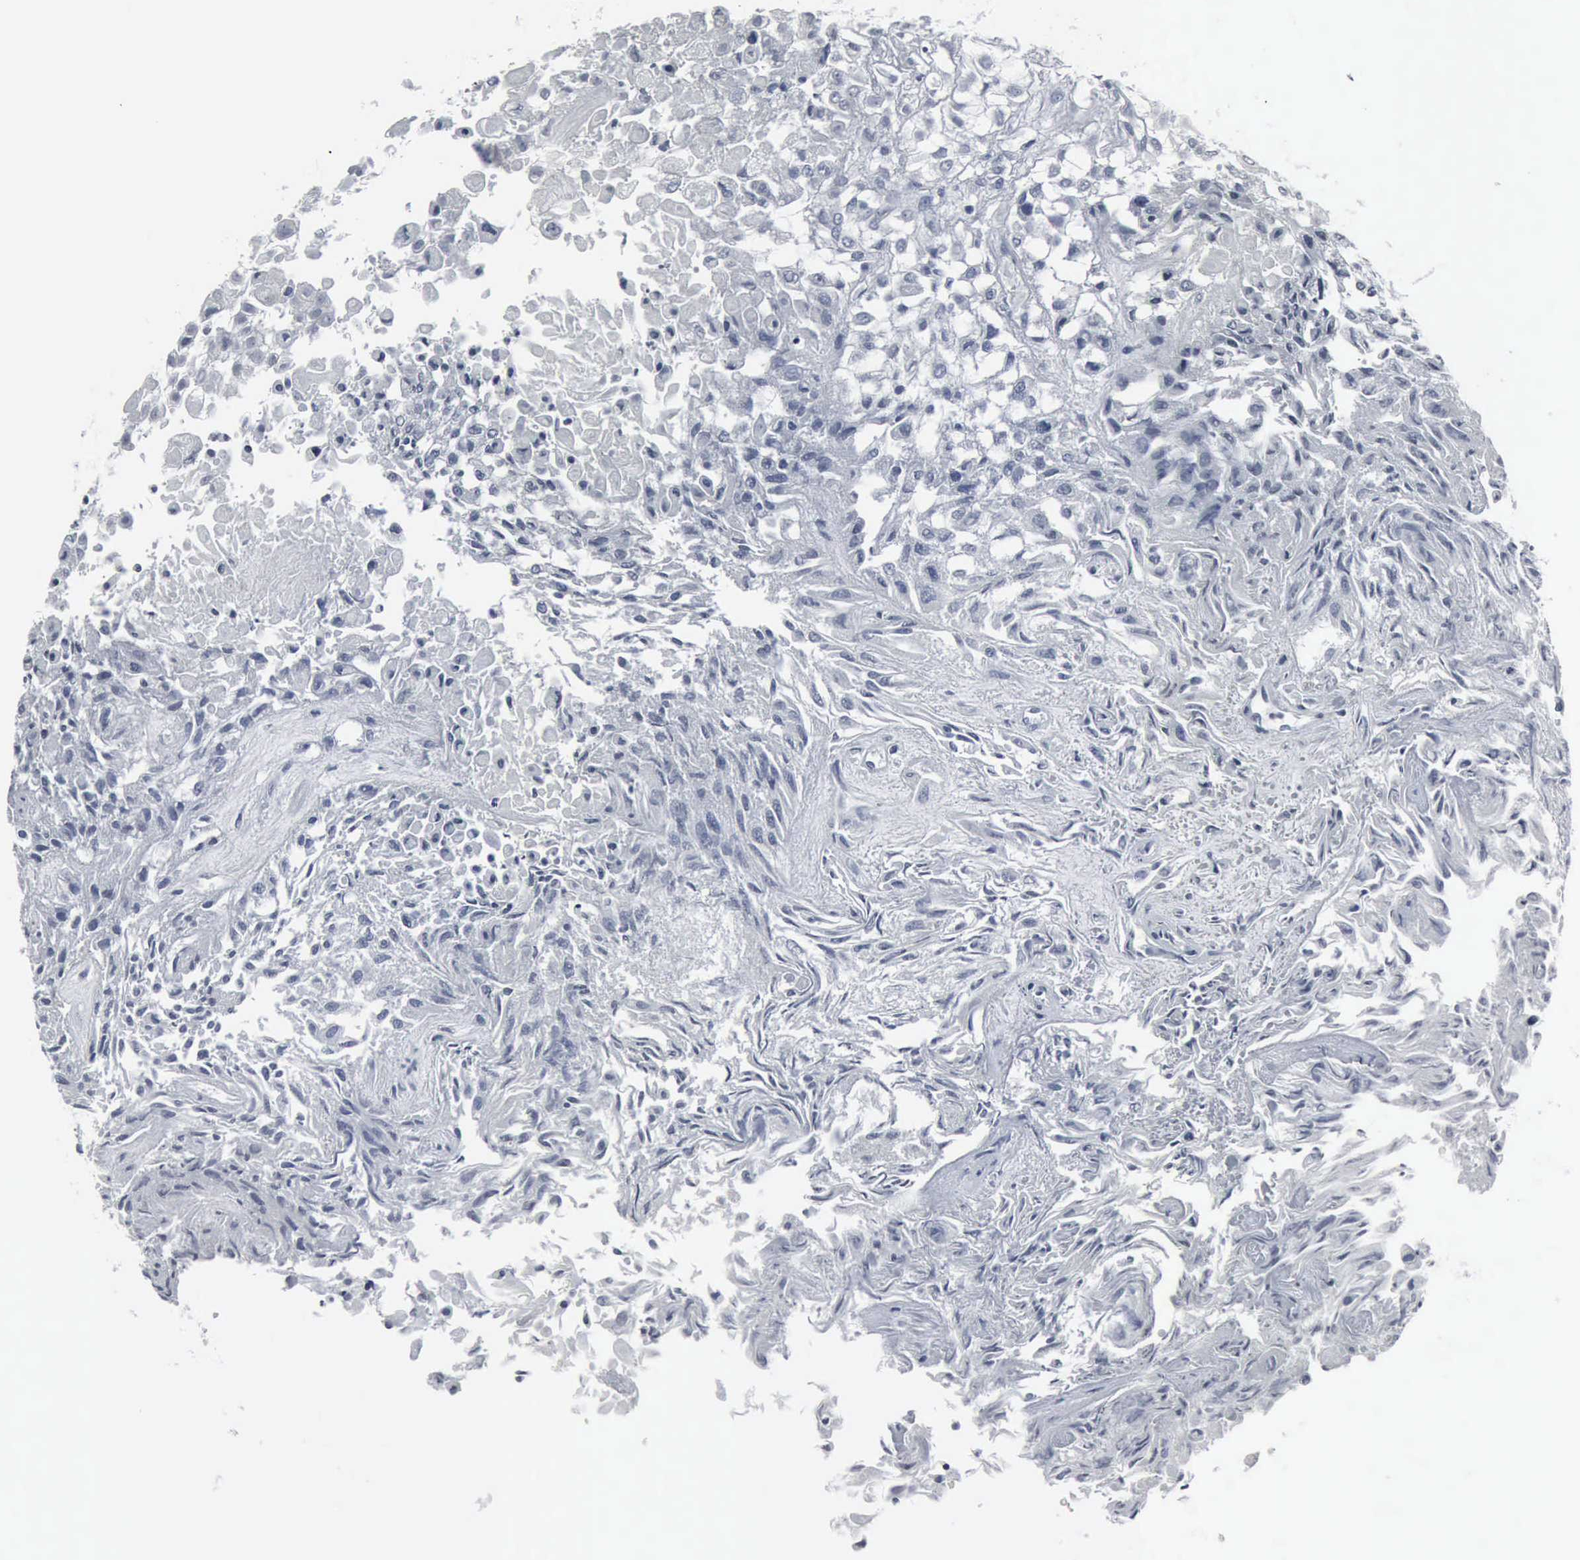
{"staining": {"intensity": "negative", "quantity": "none", "location": "none"}, "tissue": "urothelial cancer", "cell_type": "Tumor cells", "image_type": "cancer", "snomed": [{"axis": "morphology", "description": "Urothelial carcinoma, High grade"}, {"axis": "topography", "description": "Urinary bladder"}], "caption": "The image reveals no staining of tumor cells in urothelial cancer.", "gene": "SNAP25", "patient": {"sex": "male", "age": 56}}